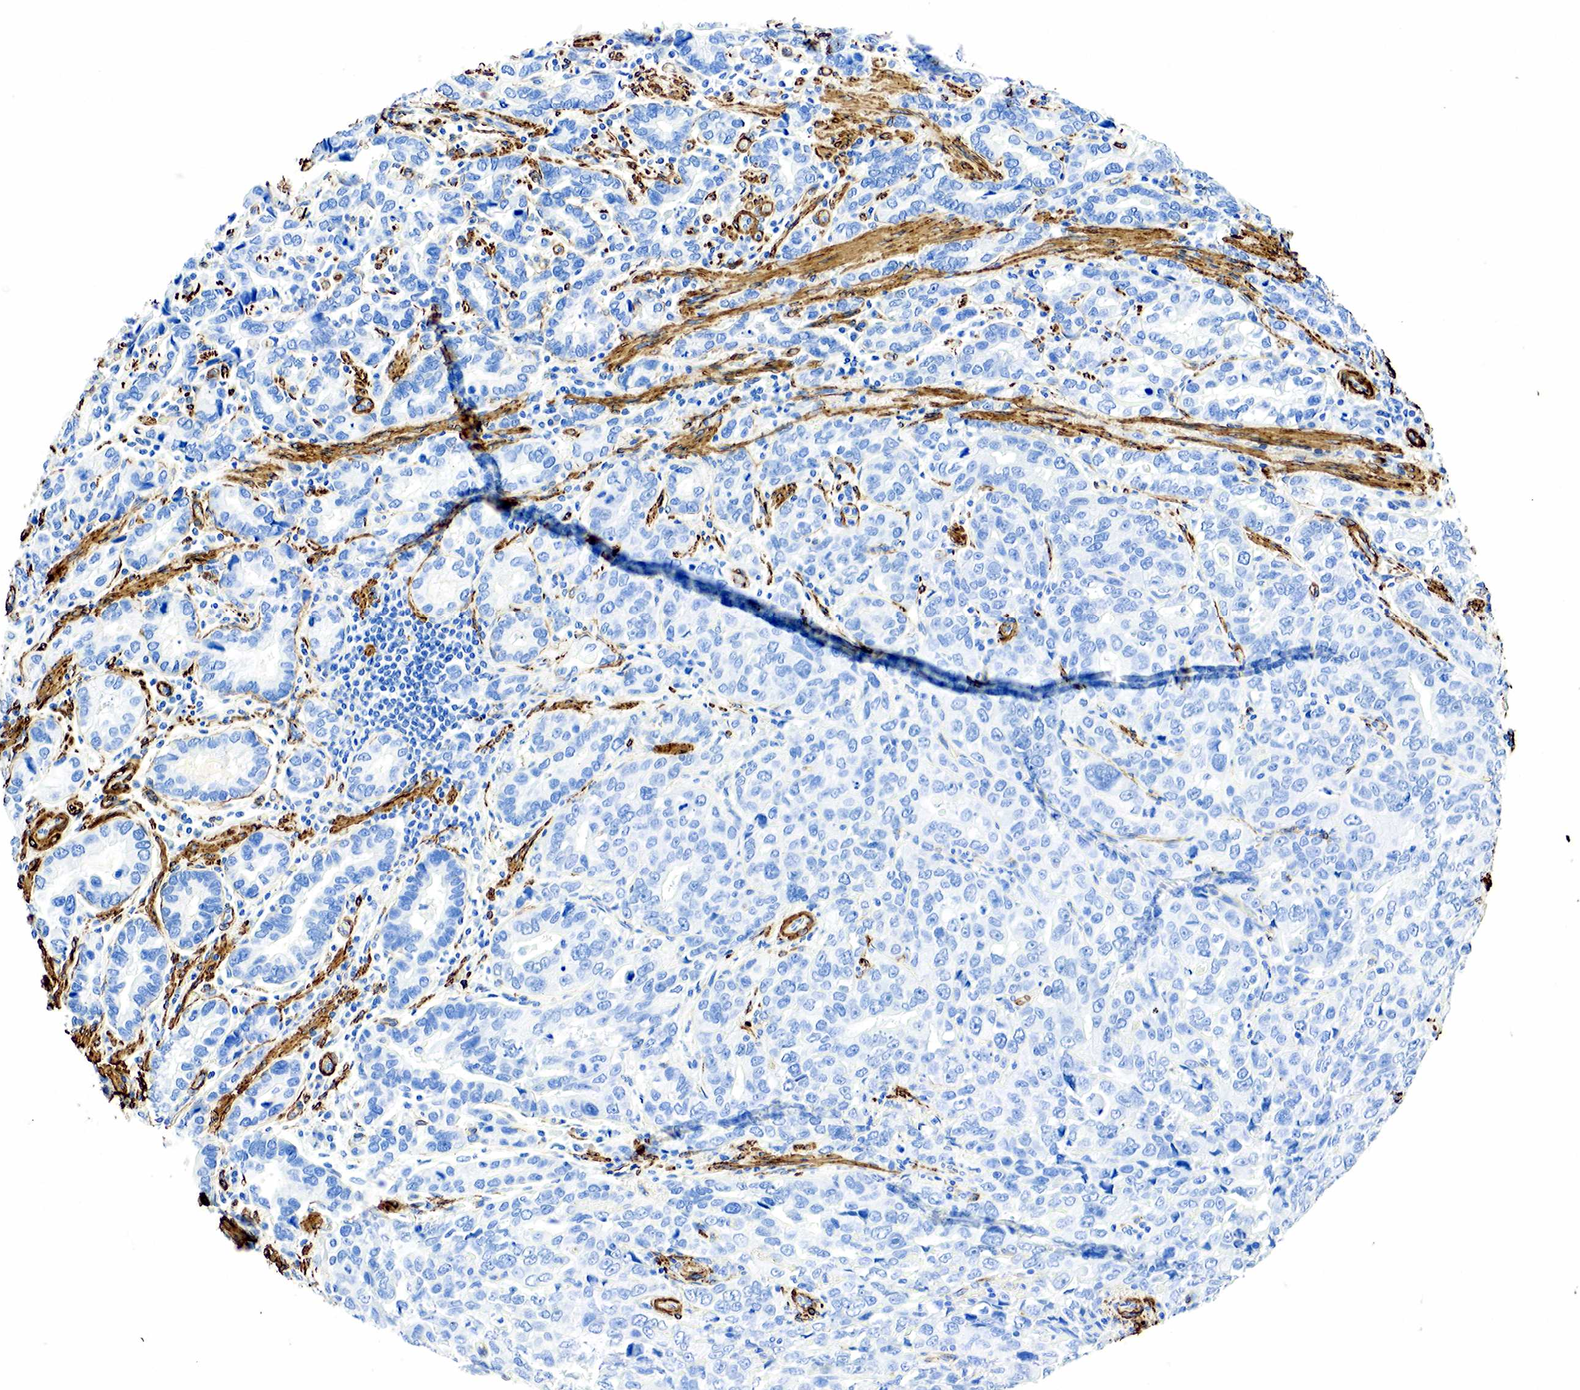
{"staining": {"intensity": "negative", "quantity": "none", "location": "none"}, "tissue": "liver cancer", "cell_type": "Tumor cells", "image_type": "cancer", "snomed": [{"axis": "morphology", "description": "Carcinoma, Hepatocellular, NOS"}, {"axis": "topography", "description": "Liver"}], "caption": "The micrograph shows no significant positivity in tumor cells of liver hepatocellular carcinoma.", "gene": "ACTA1", "patient": {"sex": "male", "age": 64}}